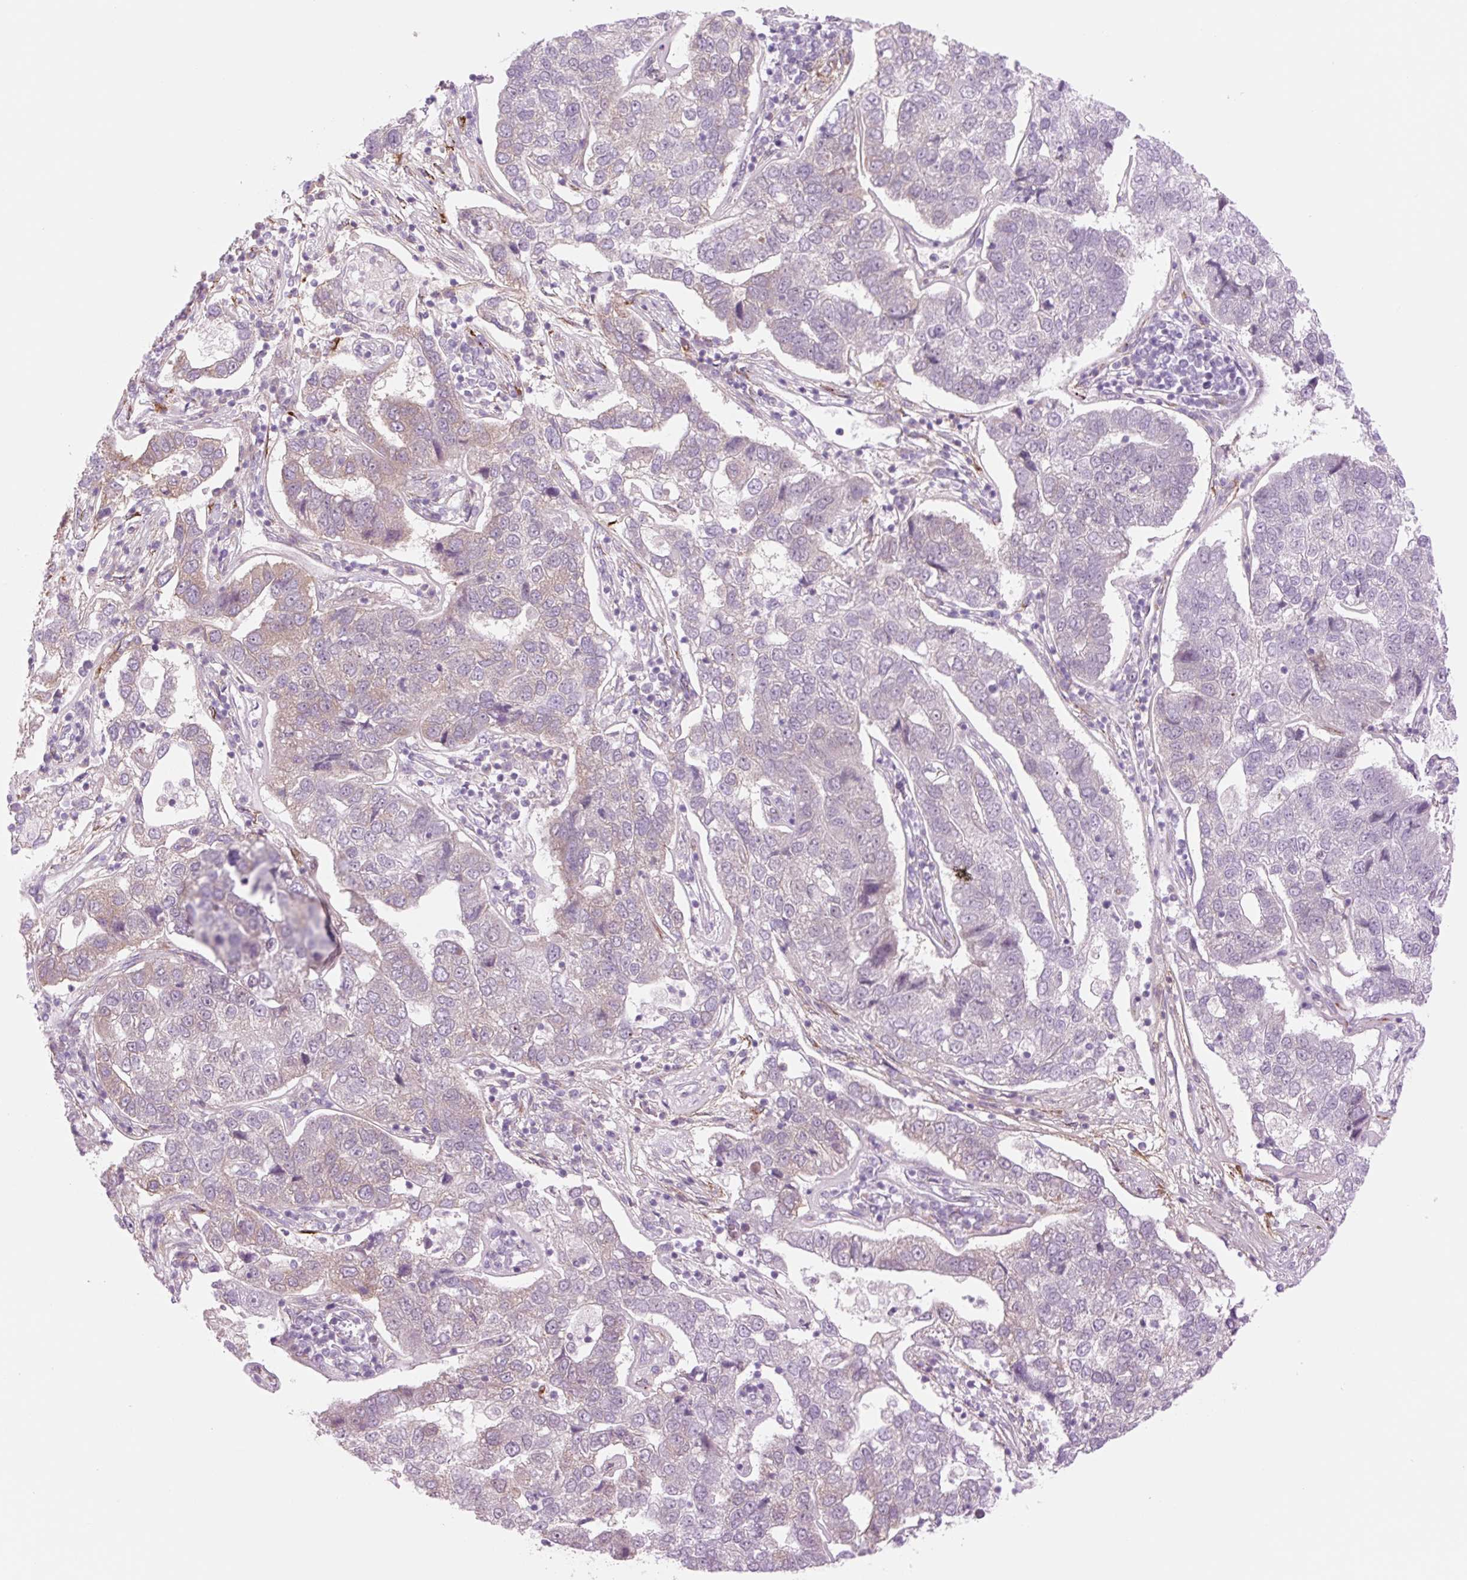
{"staining": {"intensity": "weak", "quantity": "<25%", "location": "cytoplasmic/membranous"}, "tissue": "pancreatic cancer", "cell_type": "Tumor cells", "image_type": "cancer", "snomed": [{"axis": "morphology", "description": "Adenocarcinoma, NOS"}, {"axis": "topography", "description": "Pancreas"}], "caption": "The photomicrograph reveals no significant expression in tumor cells of pancreatic adenocarcinoma. (Brightfield microscopy of DAB (3,3'-diaminobenzidine) IHC at high magnification).", "gene": "COL5A1", "patient": {"sex": "female", "age": 61}}